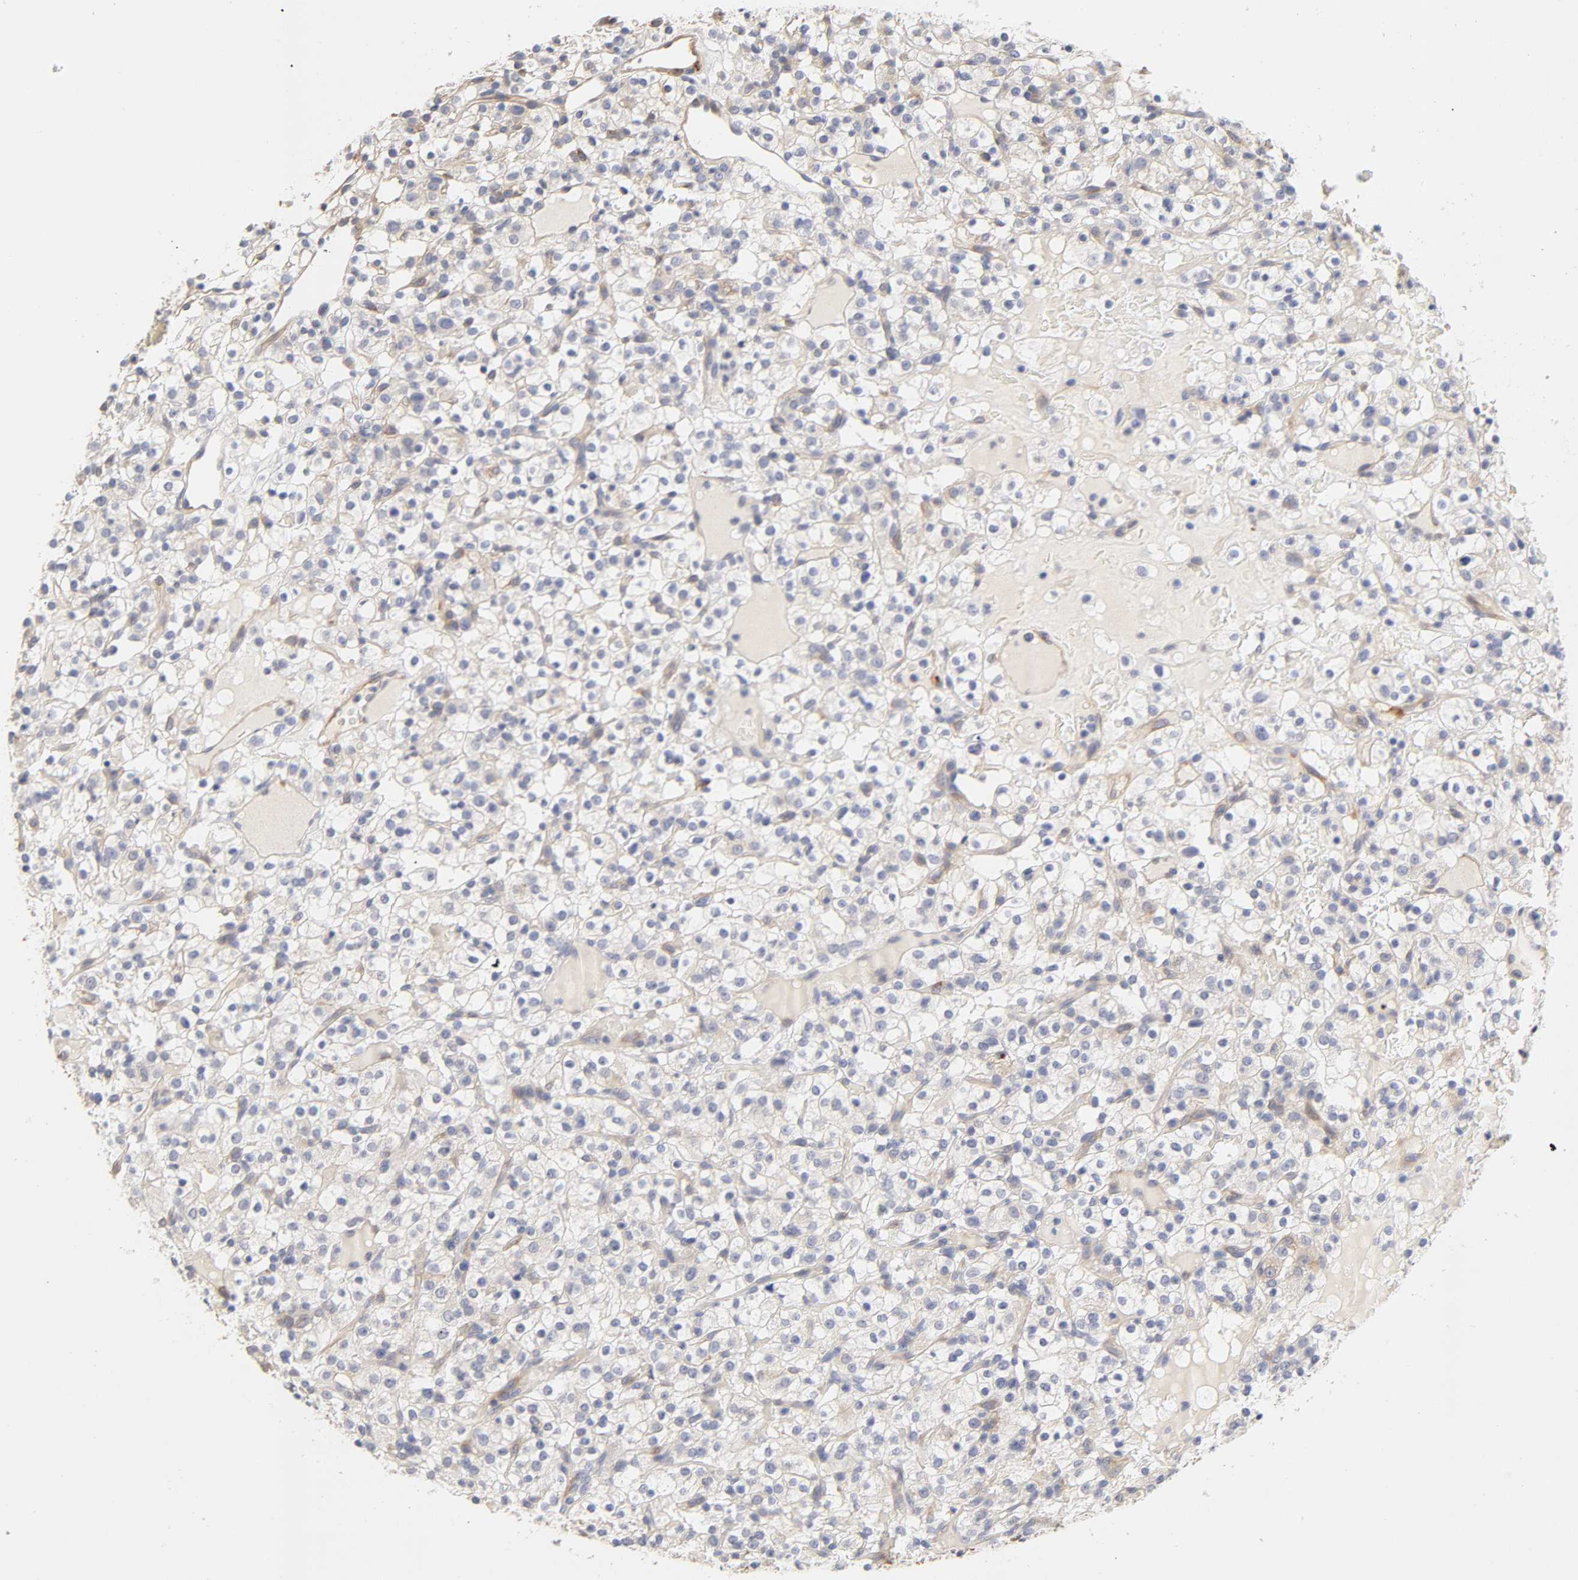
{"staining": {"intensity": "negative", "quantity": "none", "location": "none"}, "tissue": "renal cancer", "cell_type": "Tumor cells", "image_type": "cancer", "snomed": [{"axis": "morphology", "description": "Normal tissue, NOS"}, {"axis": "morphology", "description": "Adenocarcinoma, NOS"}, {"axis": "topography", "description": "Kidney"}], "caption": "Renal cancer was stained to show a protein in brown. There is no significant staining in tumor cells.", "gene": "LAMB1", "patient": {"sex": "female", "age": 72}}